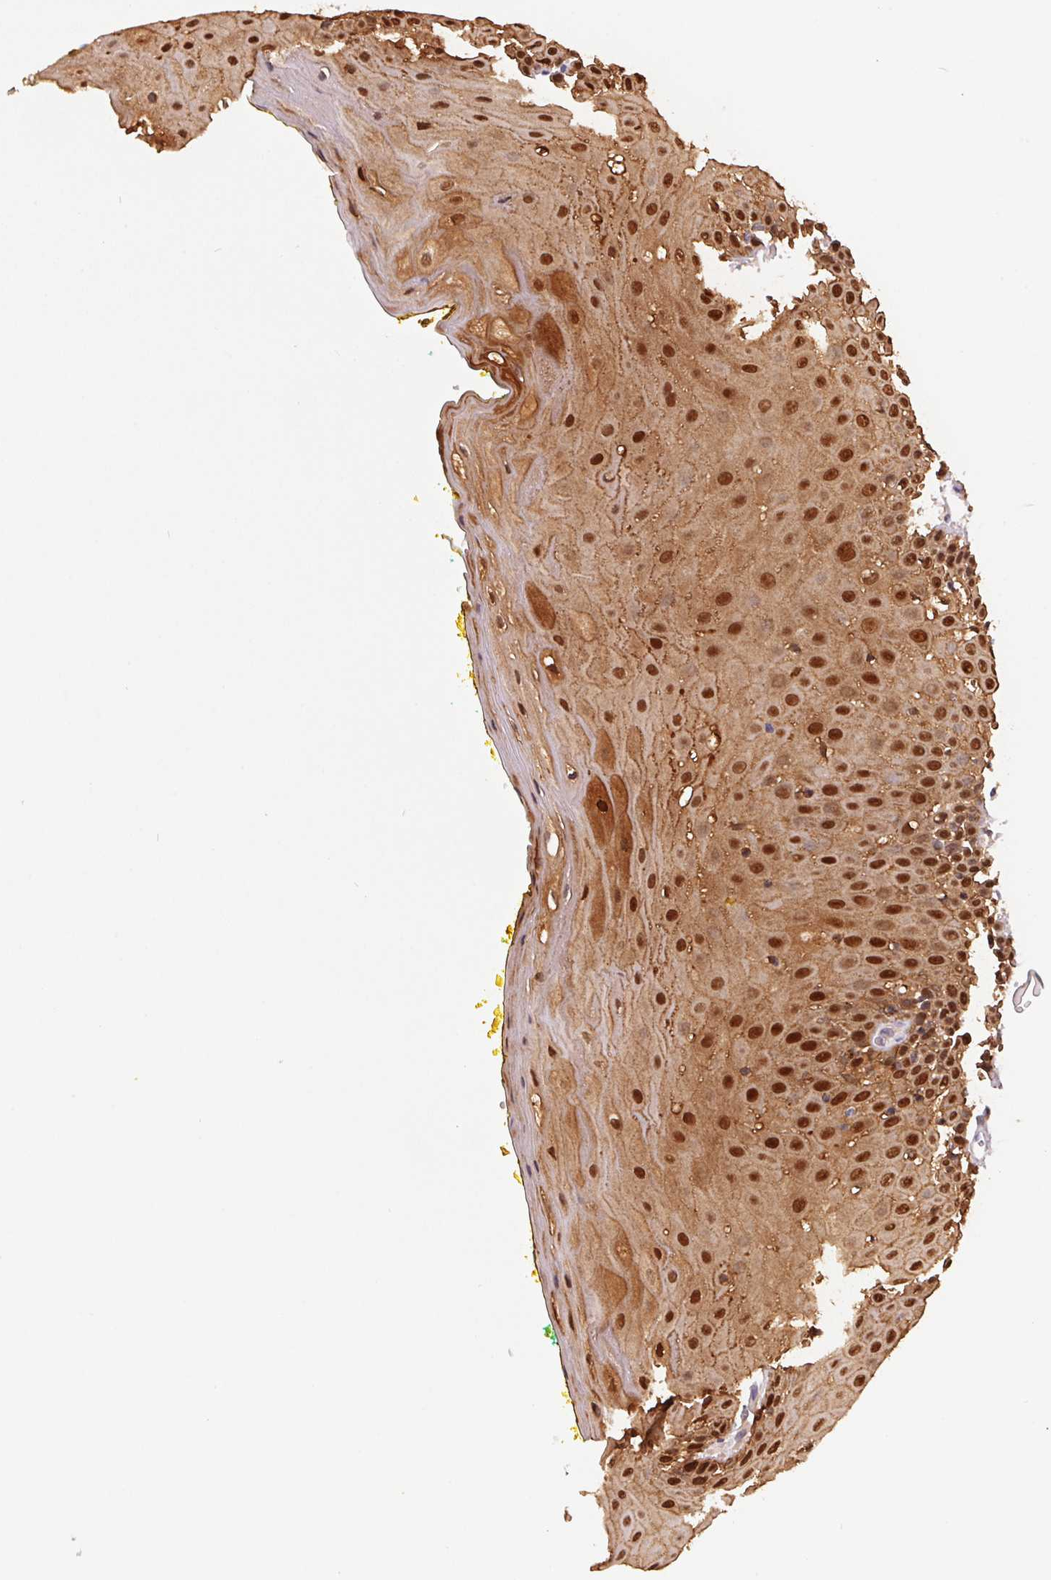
{"staining": {"intensity": "strong", "quantity": ">75%", "location": "cytoplasmic/membranous,nuclear"}, "tissue": "oral mucosa", "cell_type": "Squamous epithelial cells", "image_type": "normal", "snomed": [{"axis": "morphology", "description": "Normal tissue, NOS"}, {"axis": "morphology", "description": "Squamous cell carcinoma, NOS"}, {"axis": "topography", "description": "Oral tissue"}, {"axis": "topography", "description": "Head-Neck"}], "caption": "A histopathology image showing strong cytoplasmic/membranous,nuclear staining in approximately >75% of squamous epithelial cells in normal oral mucosa, as visualized by brown immunohistochemical staining.", "gene": "S100A2", "patient": {"sex": "female", "age": 70}}